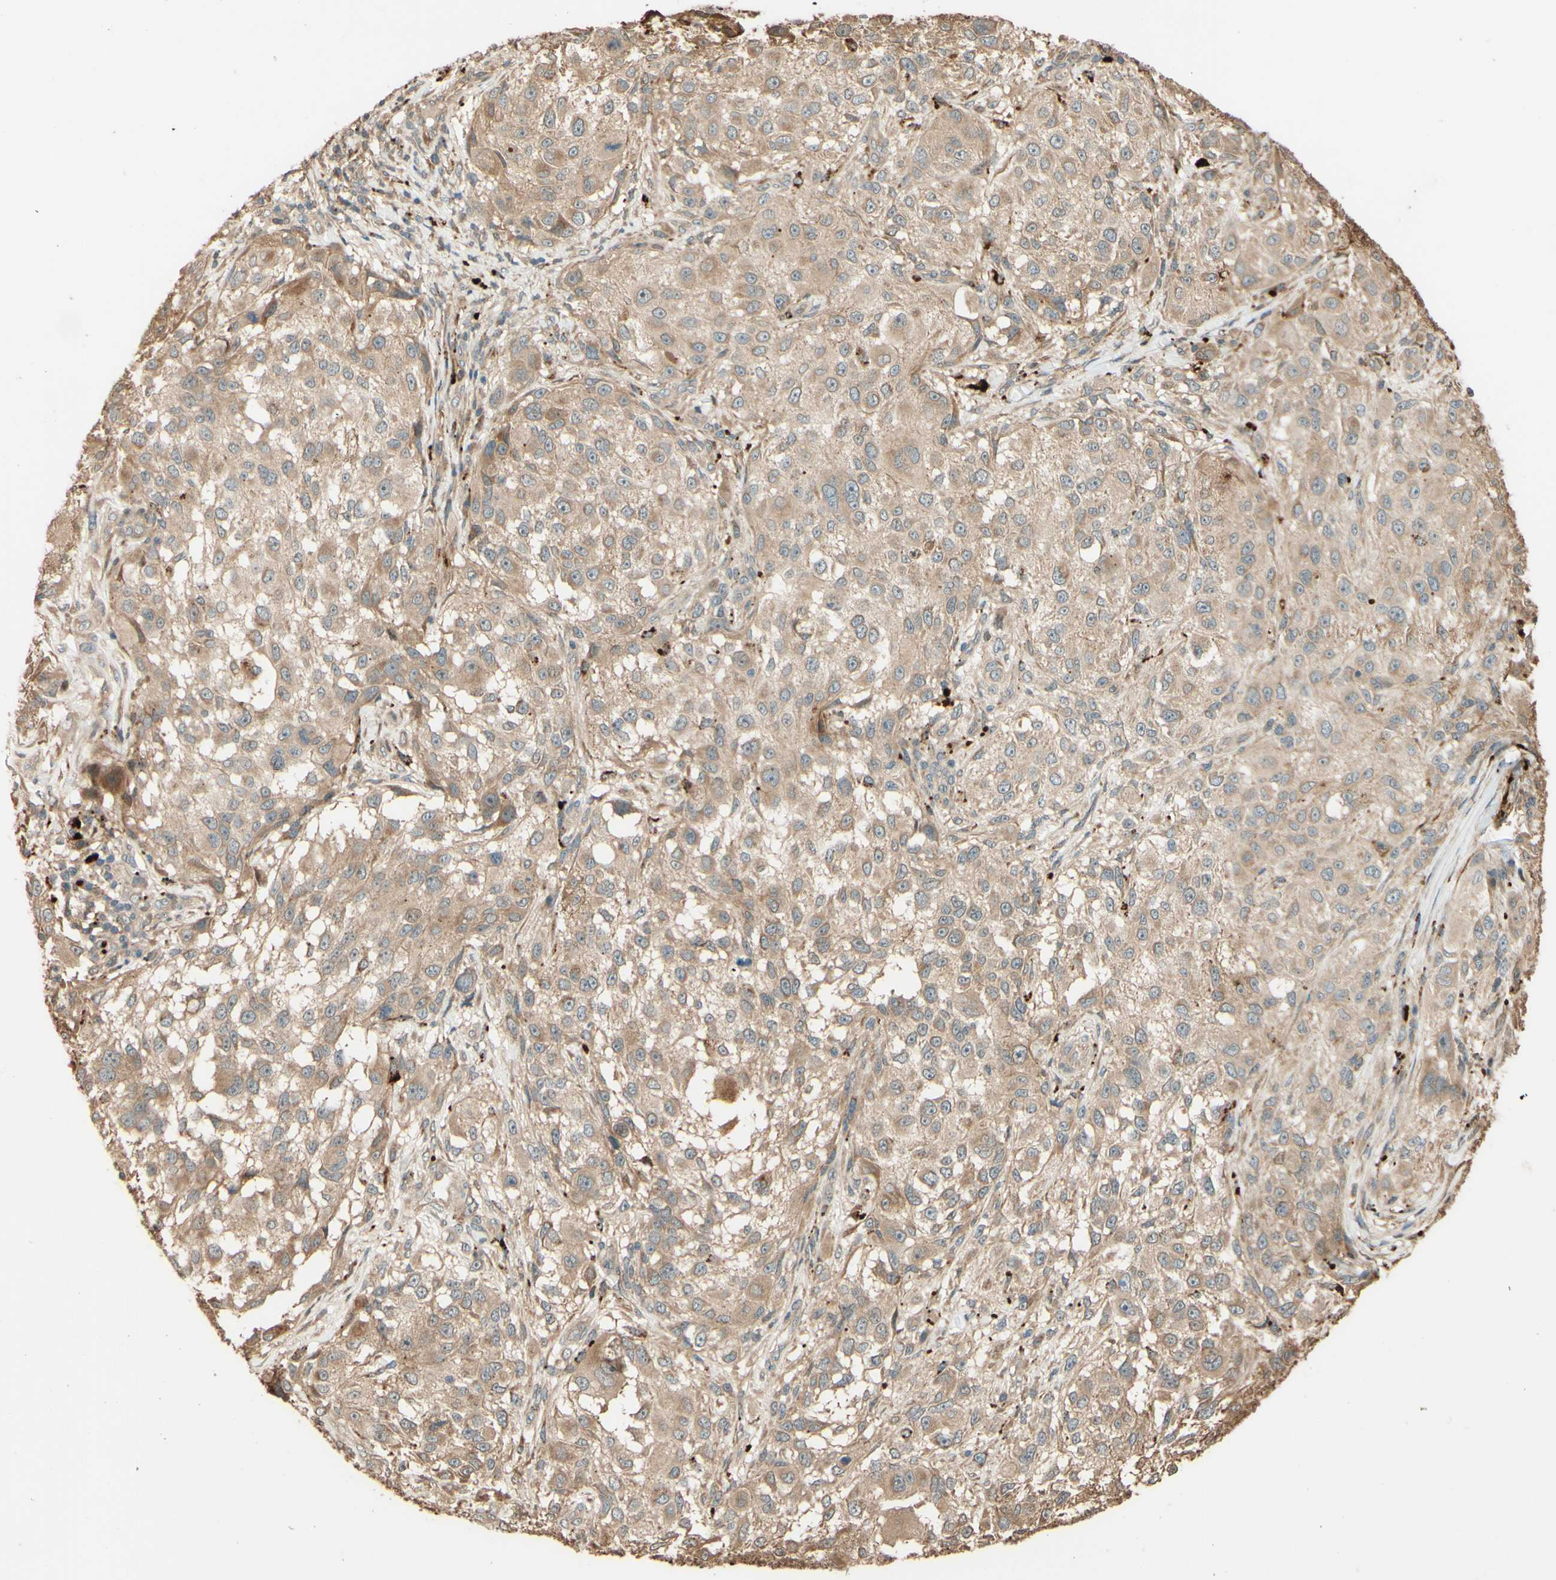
{"staining": {"intensity": "moderate", "quantity": ">75%", "location": "cytoplasmic/membranous"}, "tissue": "melanoma", "cell_type": "Tumor cells", "image_type": "cancer", "snomed": [{"axis": "morphology", "description": "Necrosis, NOS"}, {"axis": "morphology", "description": "Malignant melanoma, NOS"}, {"axis": "topography", "description": "Skin"}], "caption": "High-power microscopy captured an immunohistochemistry histopathology image of malignant melanoma, revealing moderate cytoplasmic/membranous positivity in approximately >75% of tumor cells.", "gene": "RNF19A", "patient": {"sex": "female", "age": 87}}